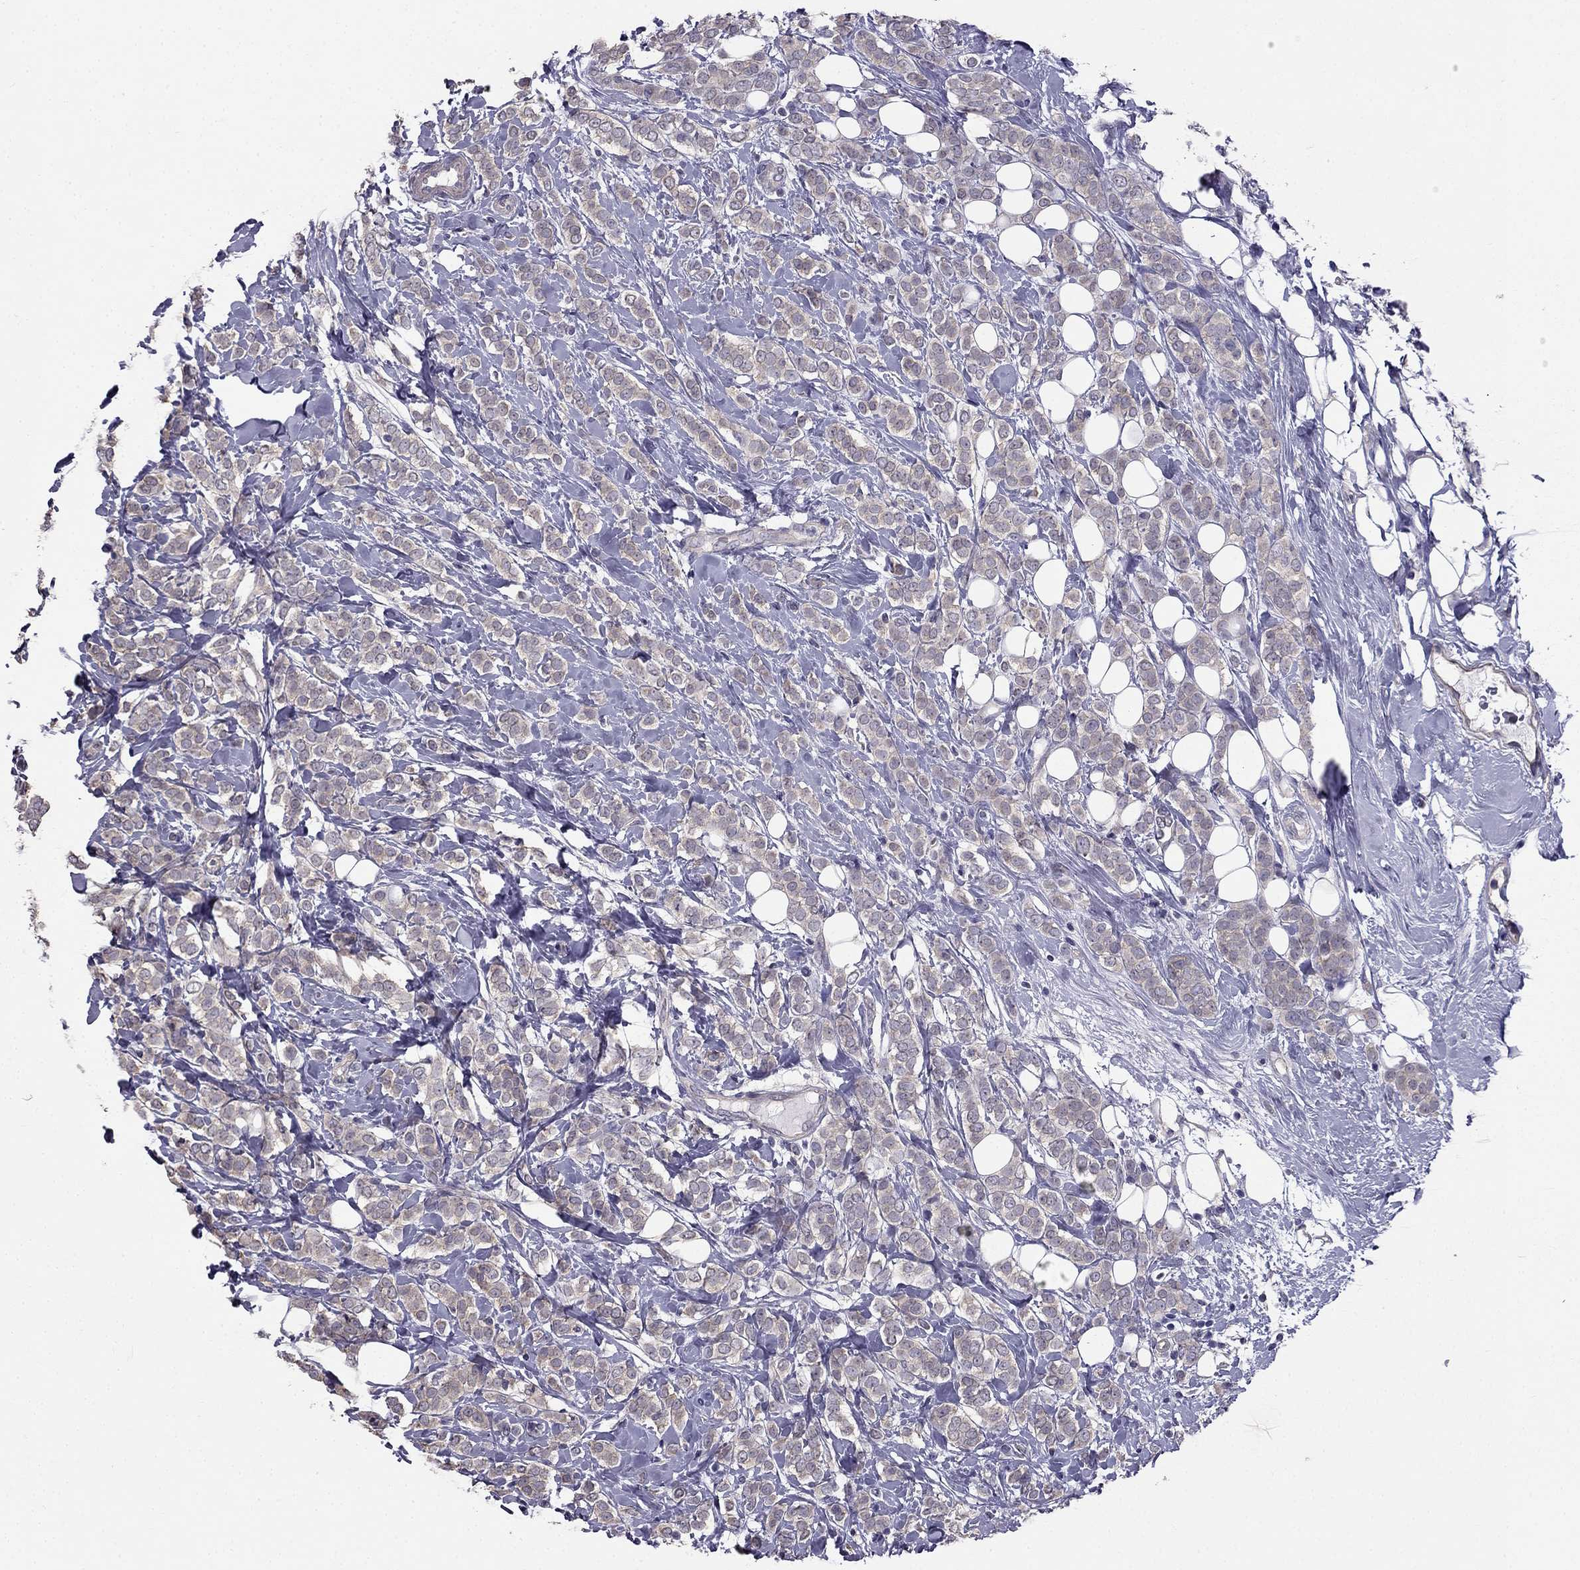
{"staining": {"intensity": "weak", "quantity": "<25%", "location": "cytoplasmic/membranous"}, "tissue": "breast cancer", "cell_type": "Tumor cells", "image_type": "cancer", "snomed": [{"axis": "morphology", "description": "Lobular carcinoma"}, {"axis": "topography", "description": "Breast"}], "caption": "Breast lobular carcinoma stained for a protein using IHC shows no expression tumor cells.", "gene": "HSFX1", "patient": {"sex": "female", "age": 49}}